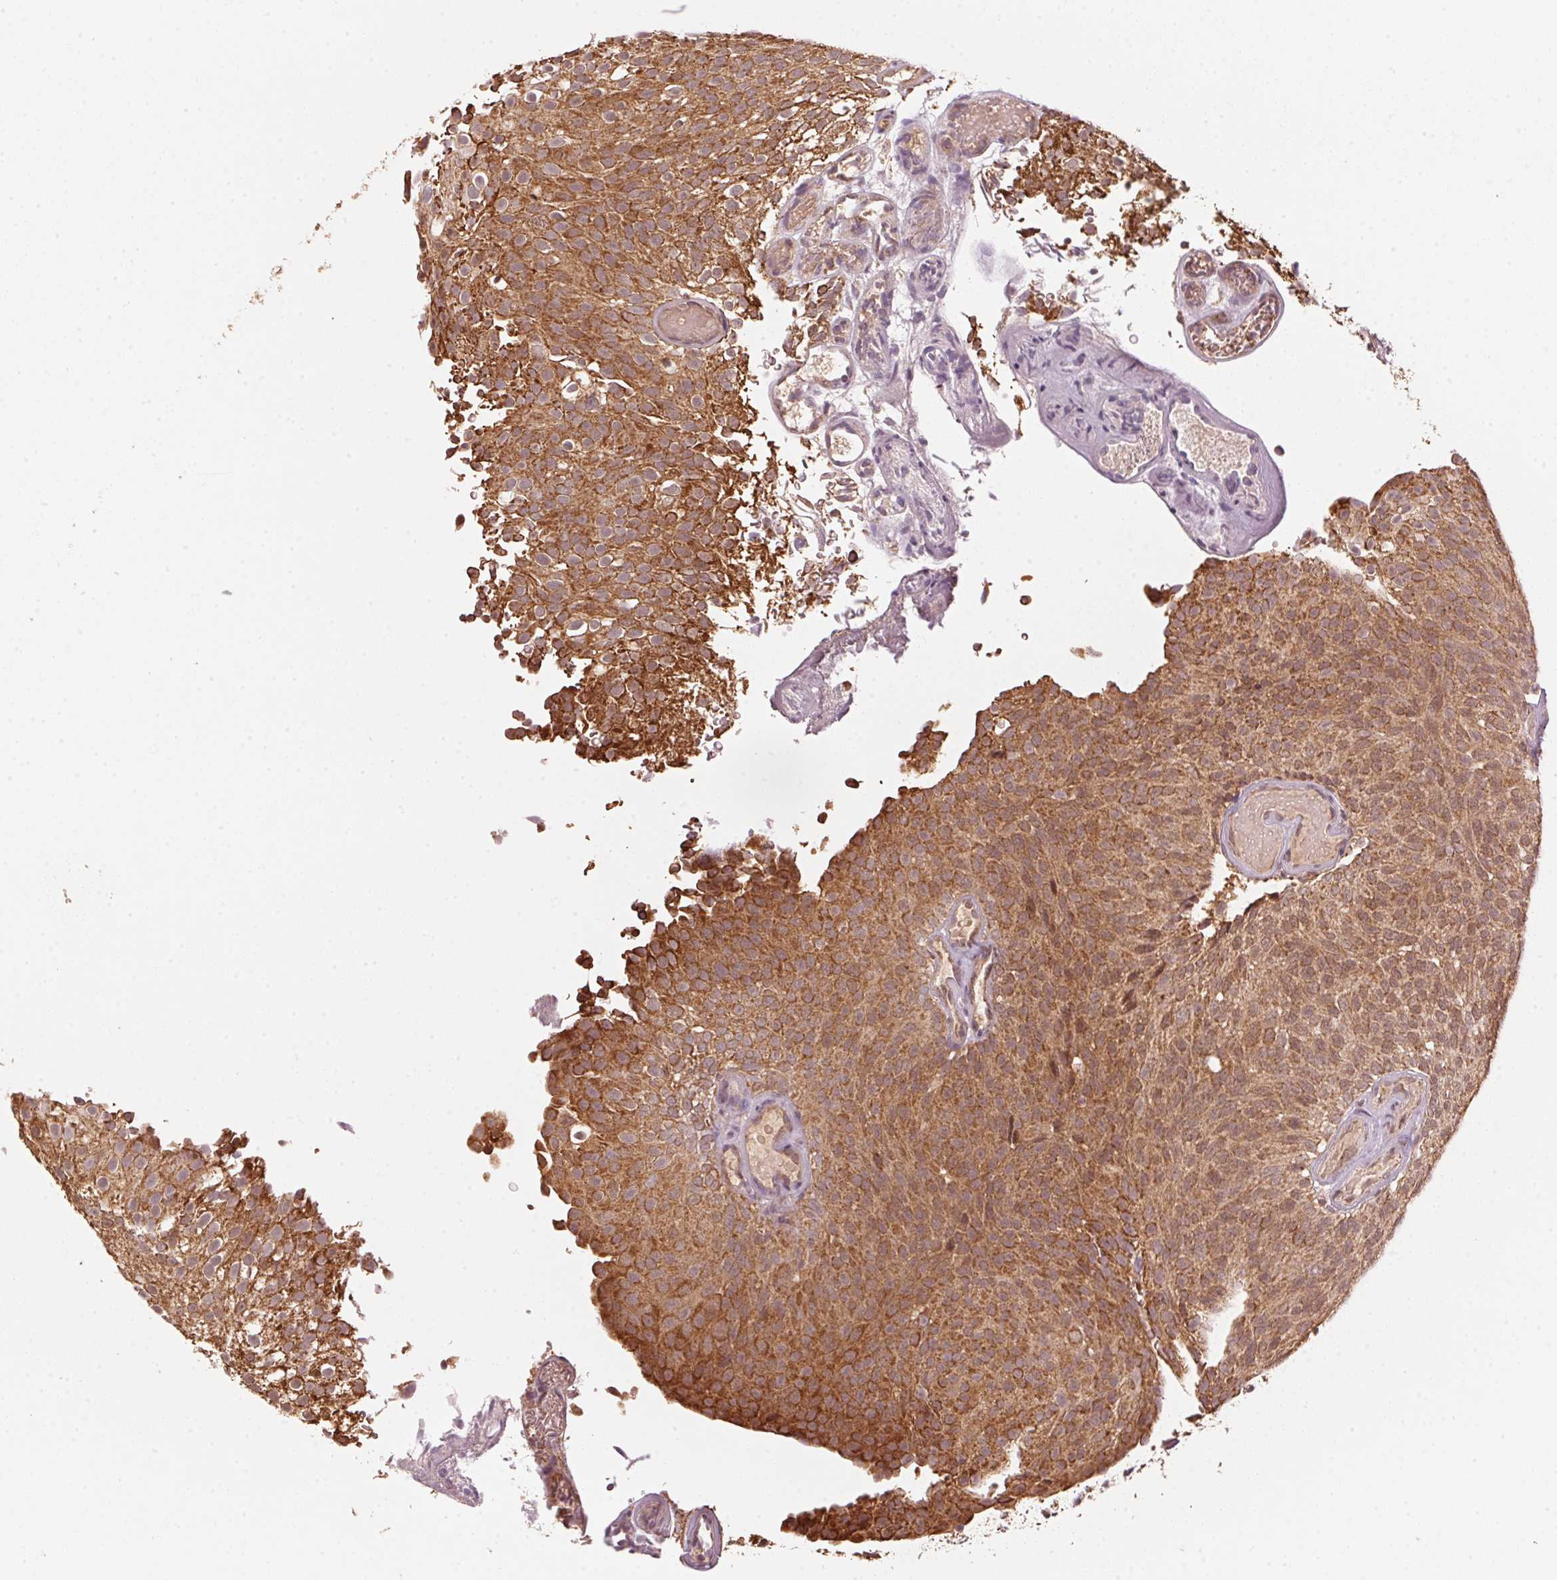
{"staining": {"intensity": "strong", "quantity": ">75%", "location": "cytoplasmic/membranous"}, "tissue": "urothelial cancer", "cell_type": "Tumor cells", "image_type": "cancer", "snomed": [{"axis": "morphology", "description": "Urothelial carcinoma, Low grade"}, {"axis": "topography", "description": "Urinary bladder"}], "caption": "Low-grade urothelial carcinoma stained with a brown dye shows strong cytoplasmic/membranous positive expression in approximately >75% of tumor cells.", "gene": "ARHGAP6", "patient": {"sex": "male", "age": 78}}